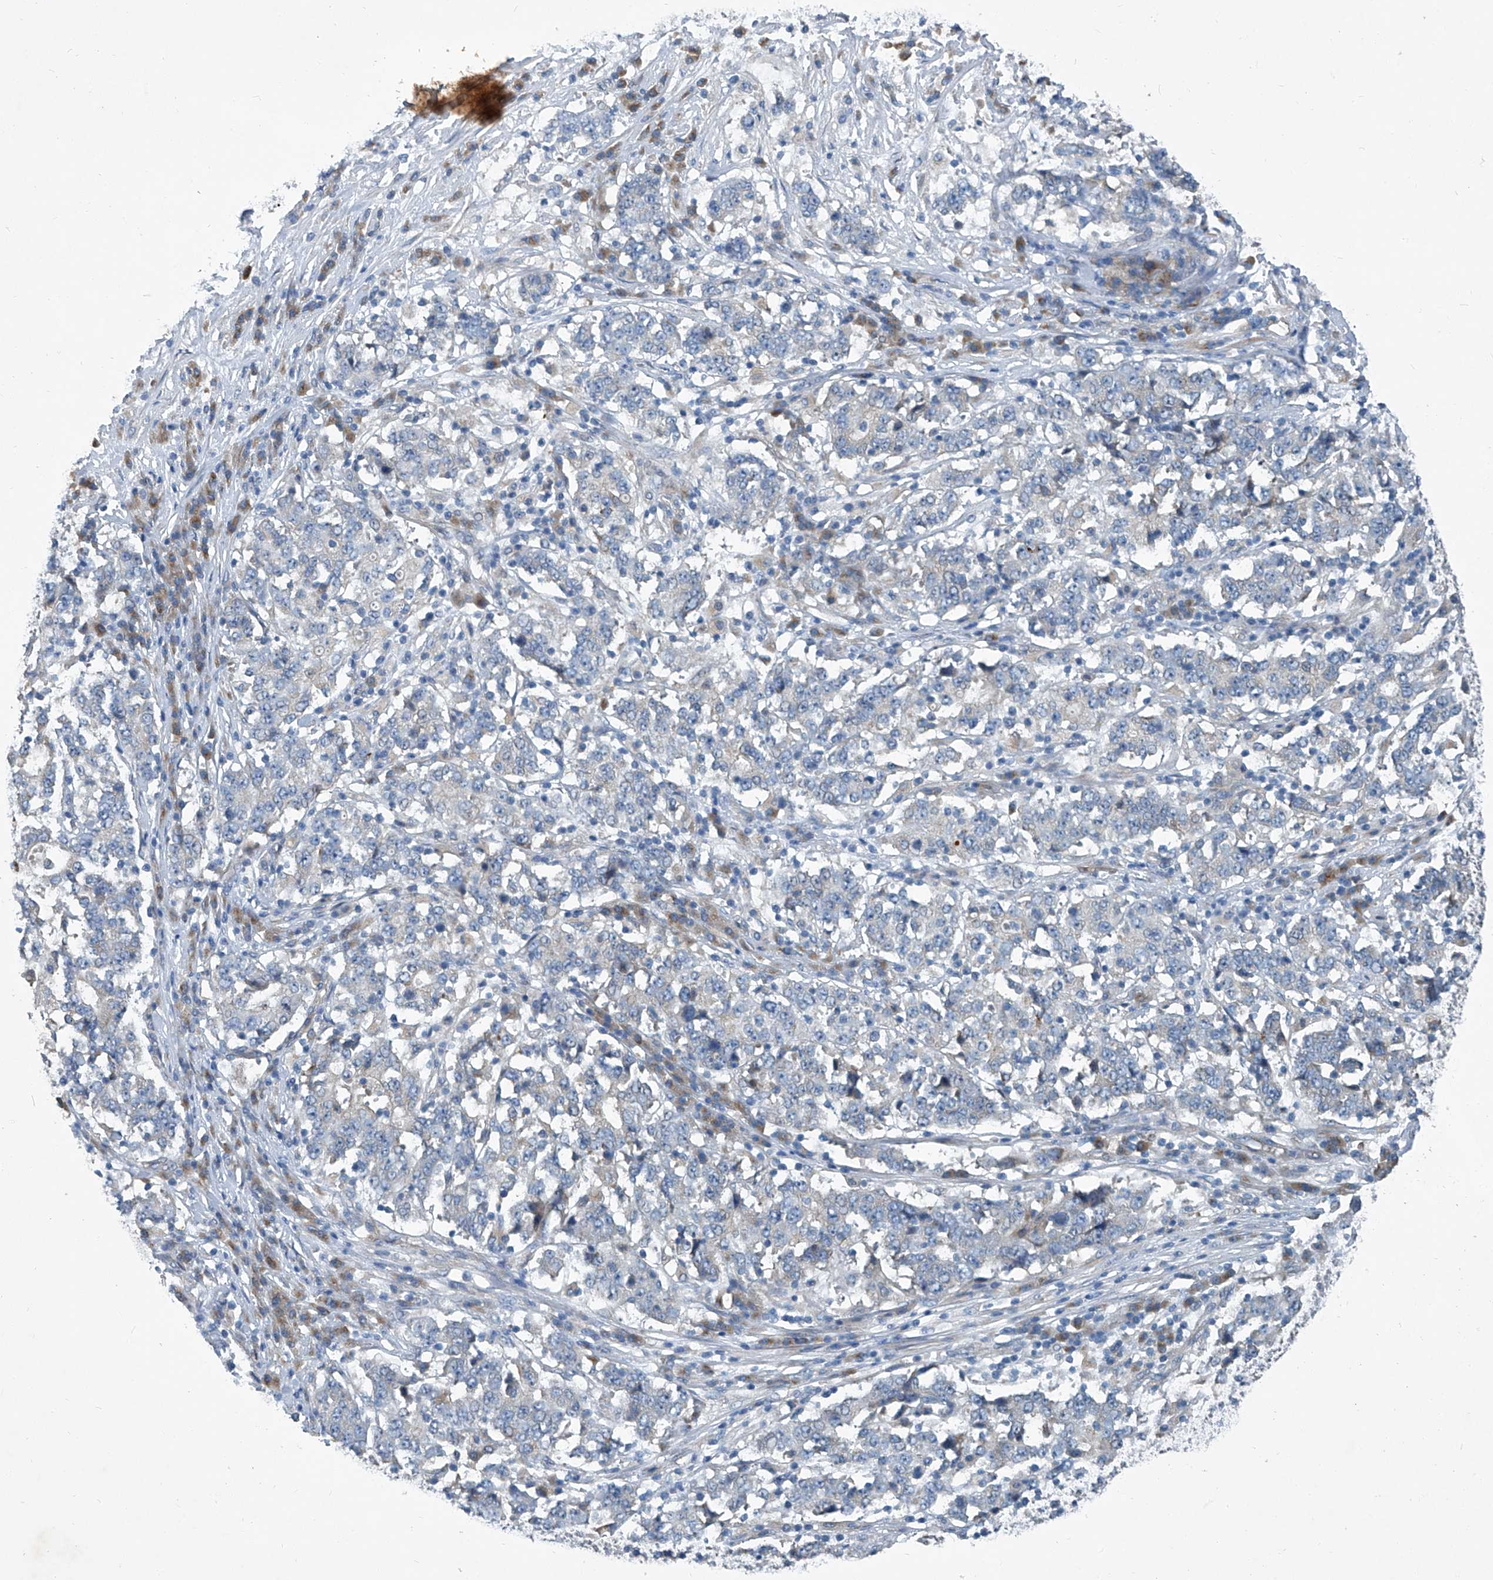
{"staining": {"intensity": "negative", "quantity": "none", "location": "none"}, "tissue": "stomach cancer", "cell_type": "Tumor cells", "image_type": "cancer", "snomed": [{"axis": "morphology", "description": "Adenocarcinoma, NOS"}, {"axis": "topography", "description": "Stomach"}], "caption": "The image exhibits no significant staining in tumor cells of stomach cancer.", "gene": "SLC26A11", "patient": {"sex": "male", "age": 59}}